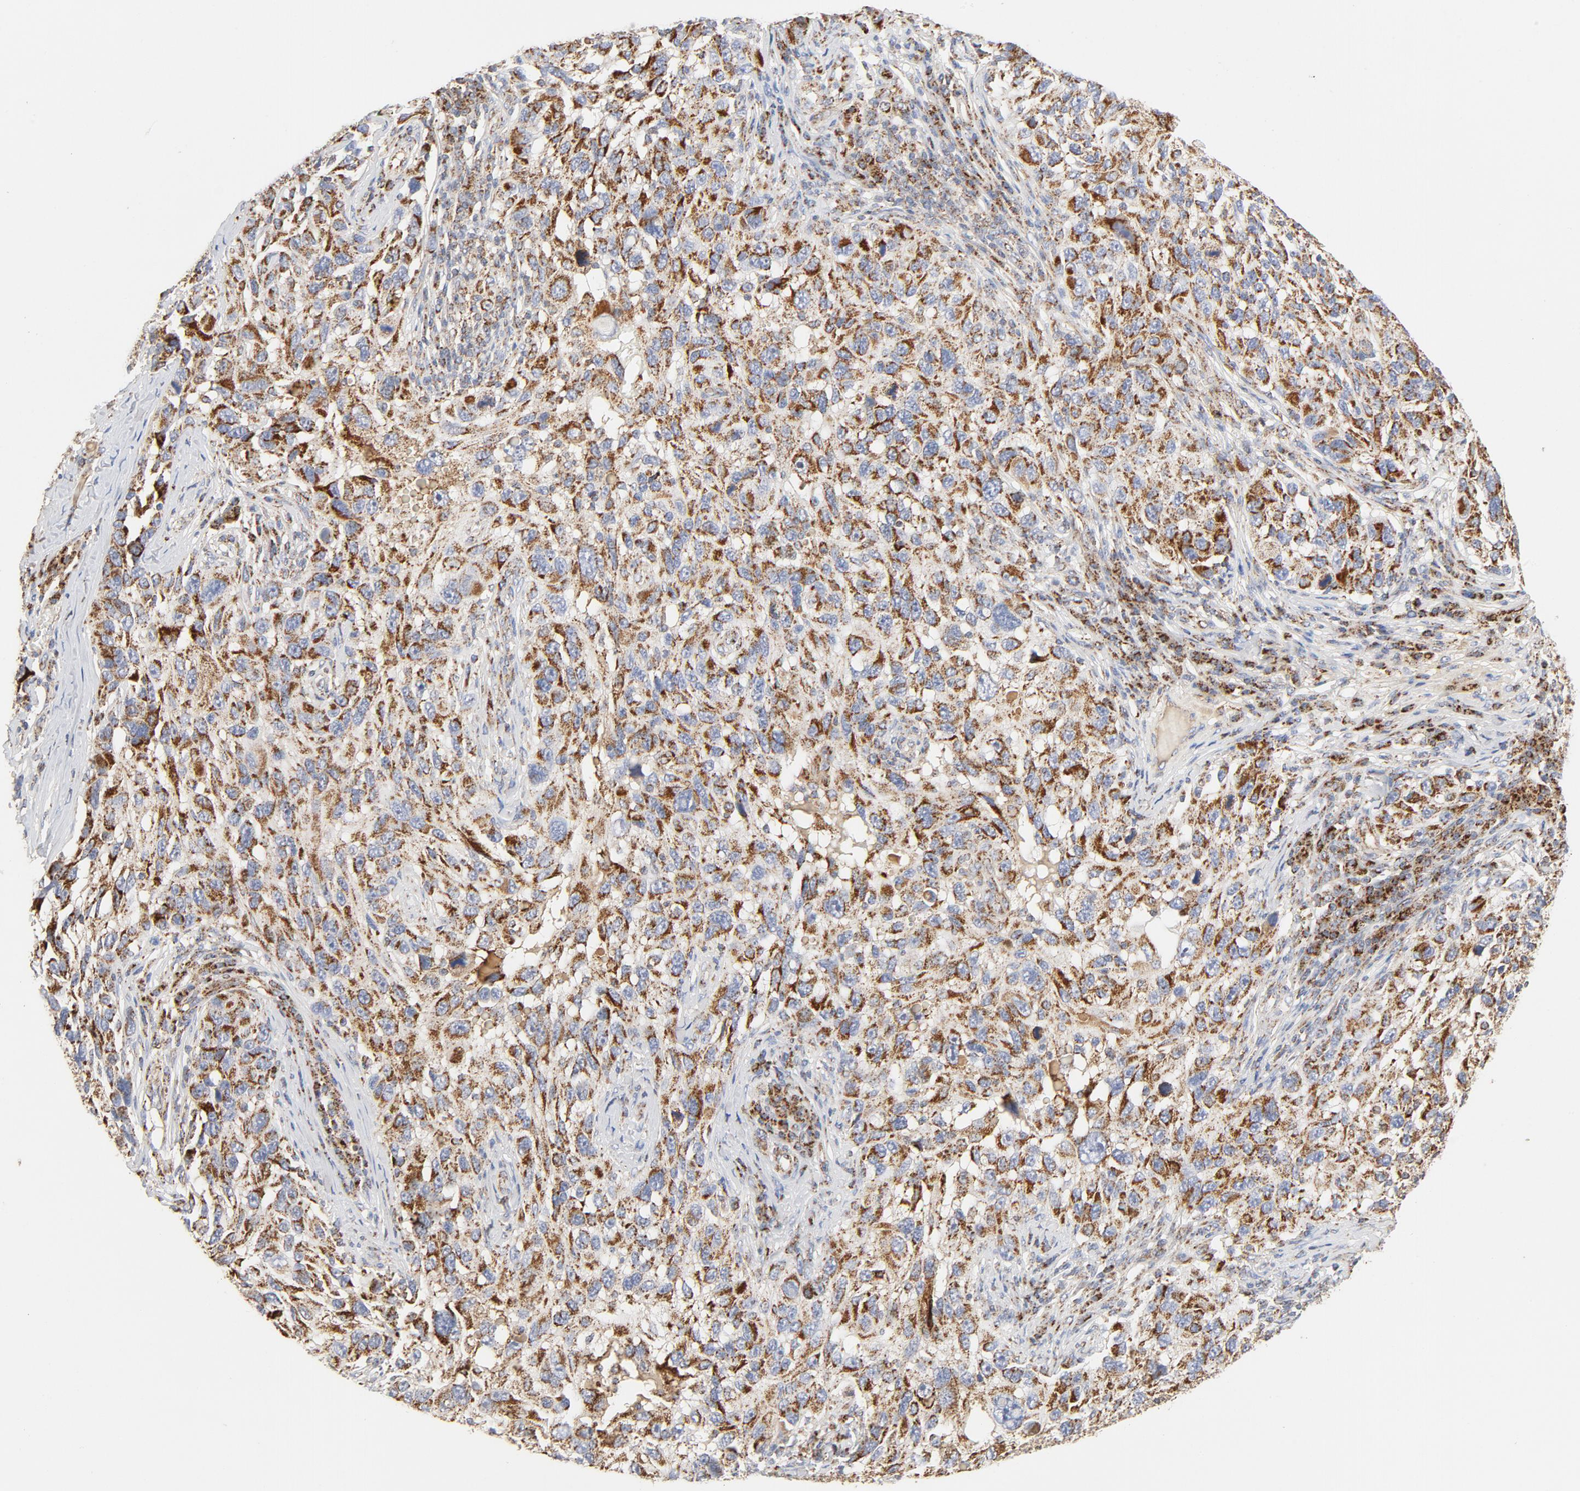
{"staining": {"intensity": "strong", "quantity": ">75%", "location": "cytoplasmic/membranous"}, "tissue": "melanoma", "cell_type": "Tumor cells", "image_type": "cancer", "snomed": [{"axis": "morphology", "description": "Malignant melanoma, NOS"}, {"axis": "topography", "description": "Skin"}], "caption": "Melanoma tissue demonstrates strong cytoplasmic/membranous positivity in about >75% of tumor cells, visualized by immunohistochemistry. The staining is performed using DAB (3,3'-diaminobenzidine) brown chromogen to label protein expression. The nuclei are counter-stained blue using hematoxylin.", "gene": "PCNX4", "patient": {"sex": "male", "age": 53}}